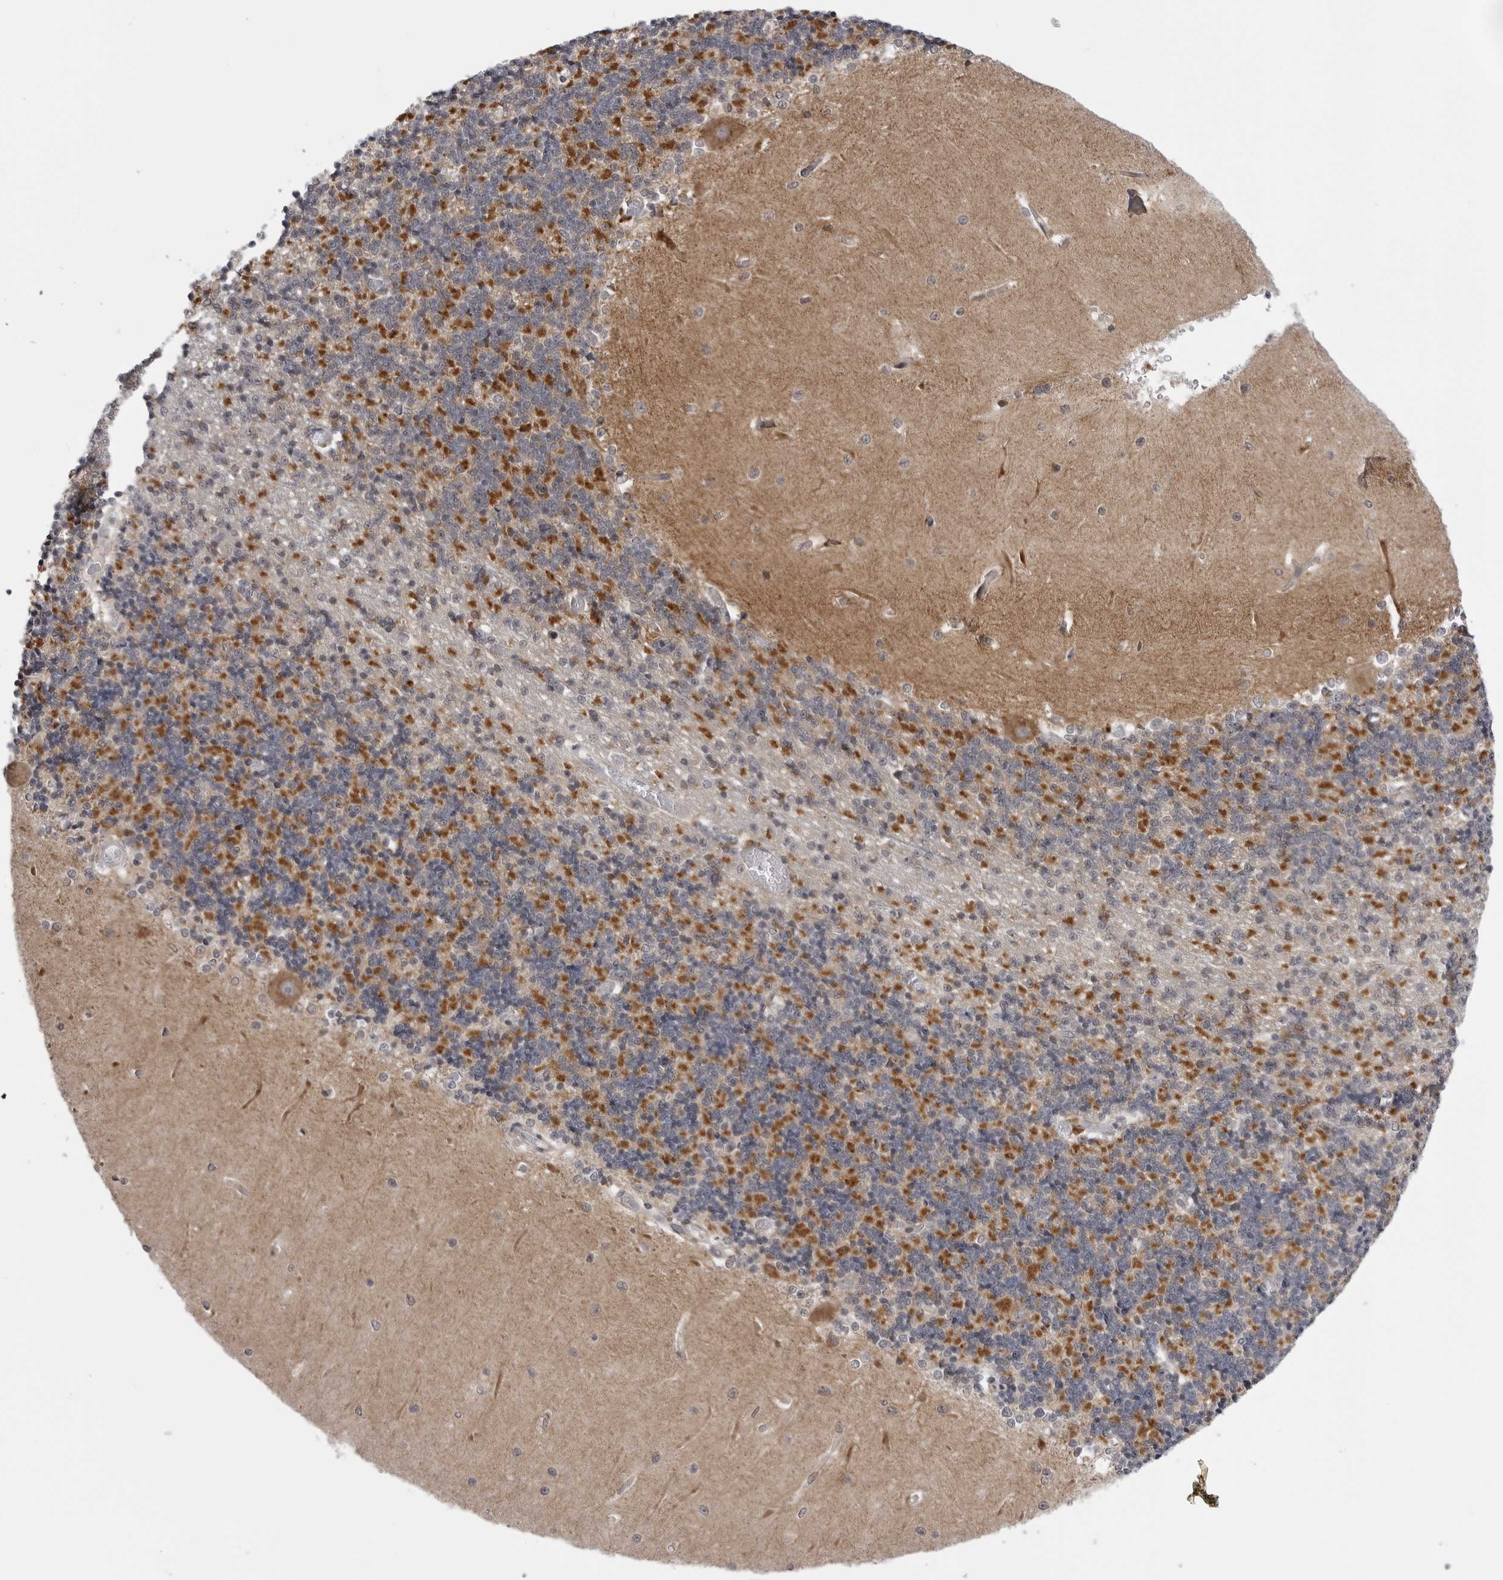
{"staining": {"intensity": "moderate", "quantity": "<25%", "location": "cytoplasmic/membranous"}, "tissue": "cerebellum", "cell_type": "Cells in granular layer", "image_type": "normal", "snomed": [{"axis": "morphology", "description": "Normal tissue, NOS"}, {"axis": "topography", "description": "Cerebellum"}], "caption": "Protein expression analysis of normal human cerebellum reveals moderate cytoplasmic/membranous expression in about <25% of cells in granular layer. (IHC, brightfield microscopy, high magnification).", "gene": "CDK20", "patient": {"sex": "male", "age": 37}}